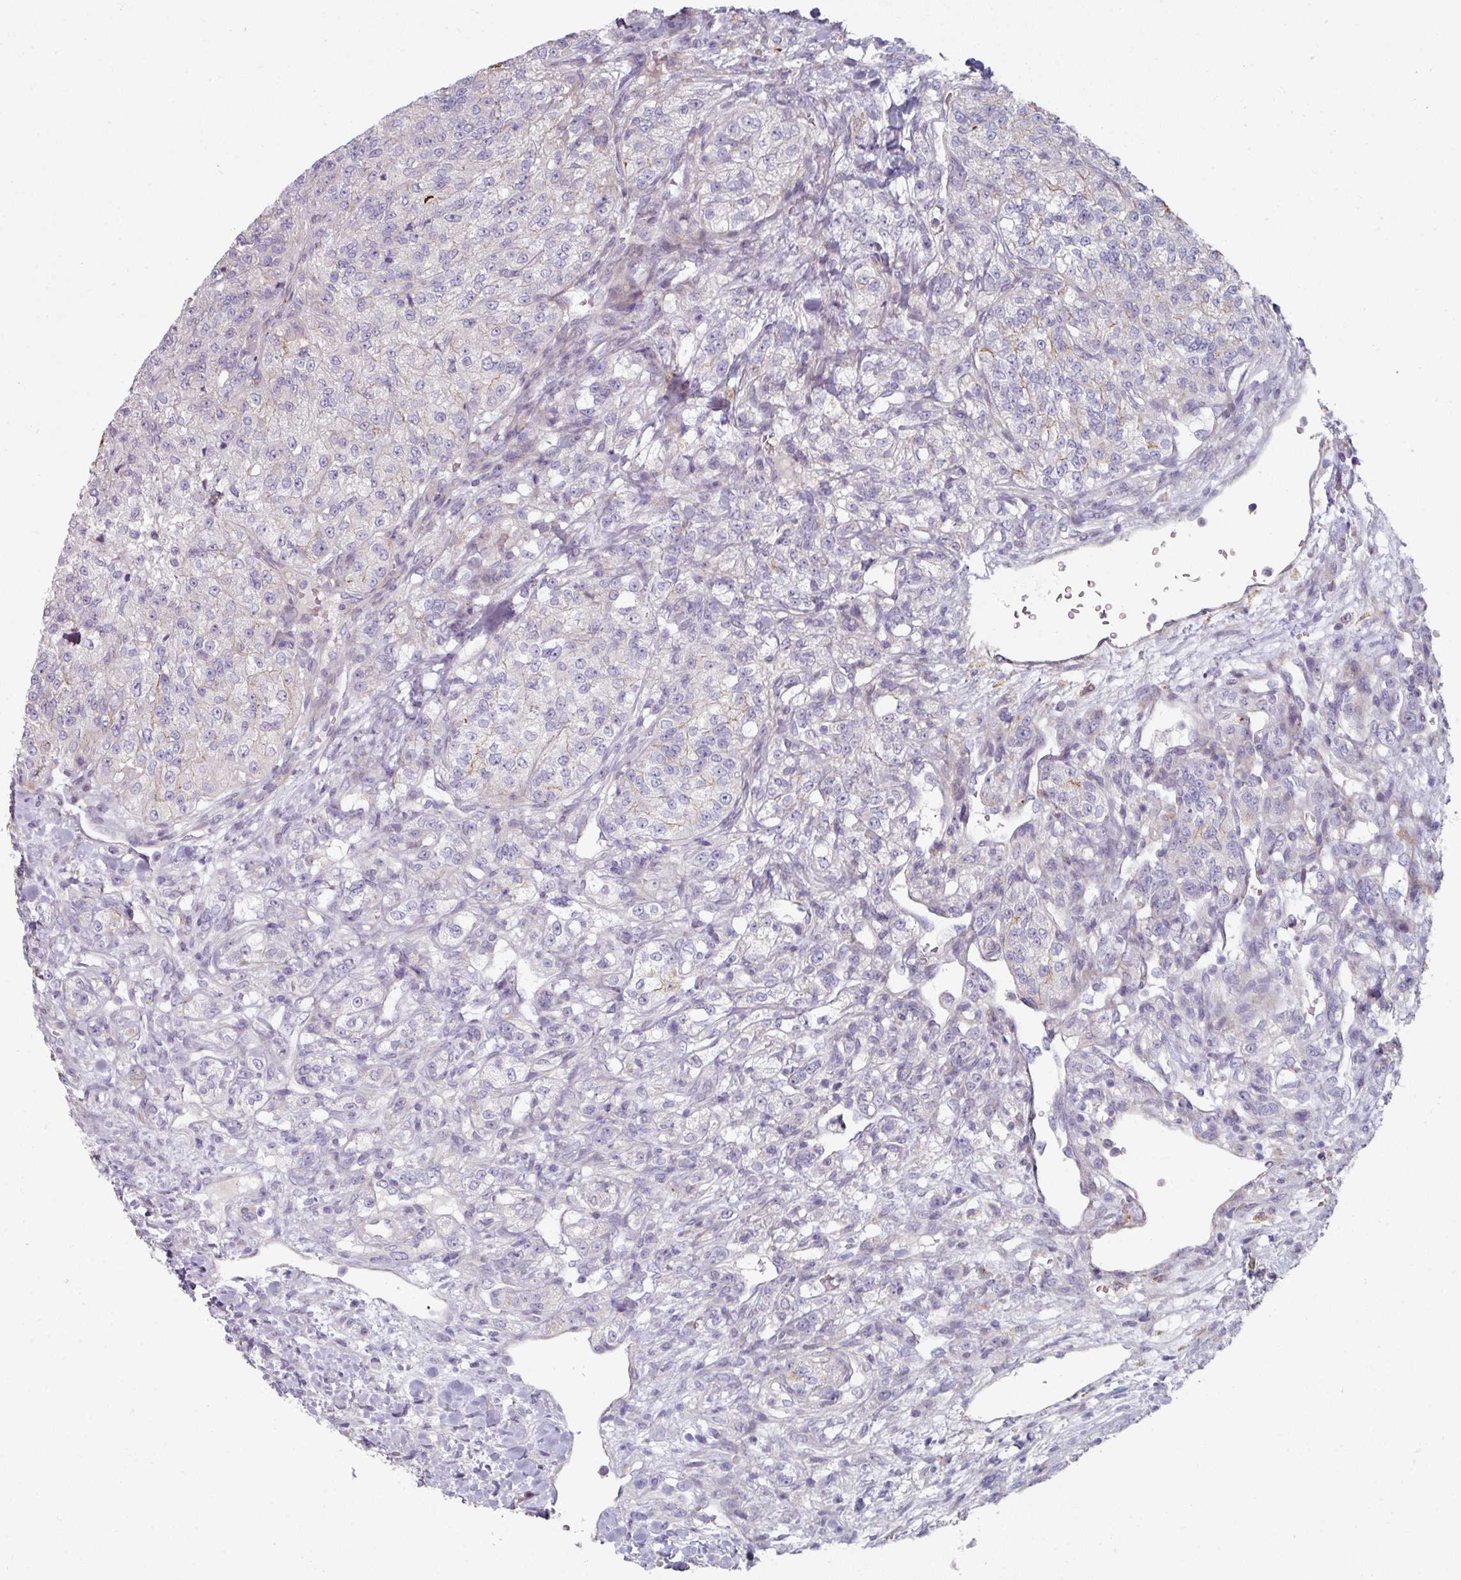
{"staining": {"intensity": "negative", "quantity": "none", "location": "none"}, "tissue": "renal cancer", "cell_type": "Tumor cells", "image_type": "cancer", "snomed": [{"axis": "morphology", "description": "Adenocarcinoma, NOS"}, {"axis": "topography", "description": "Kidney"}], "caption": "The IHC histopathology image has no significant staining in tumor cells of renal cancer tissue.", "gene": "WSB2", "patient": {"sex": "female", "age": 63}}